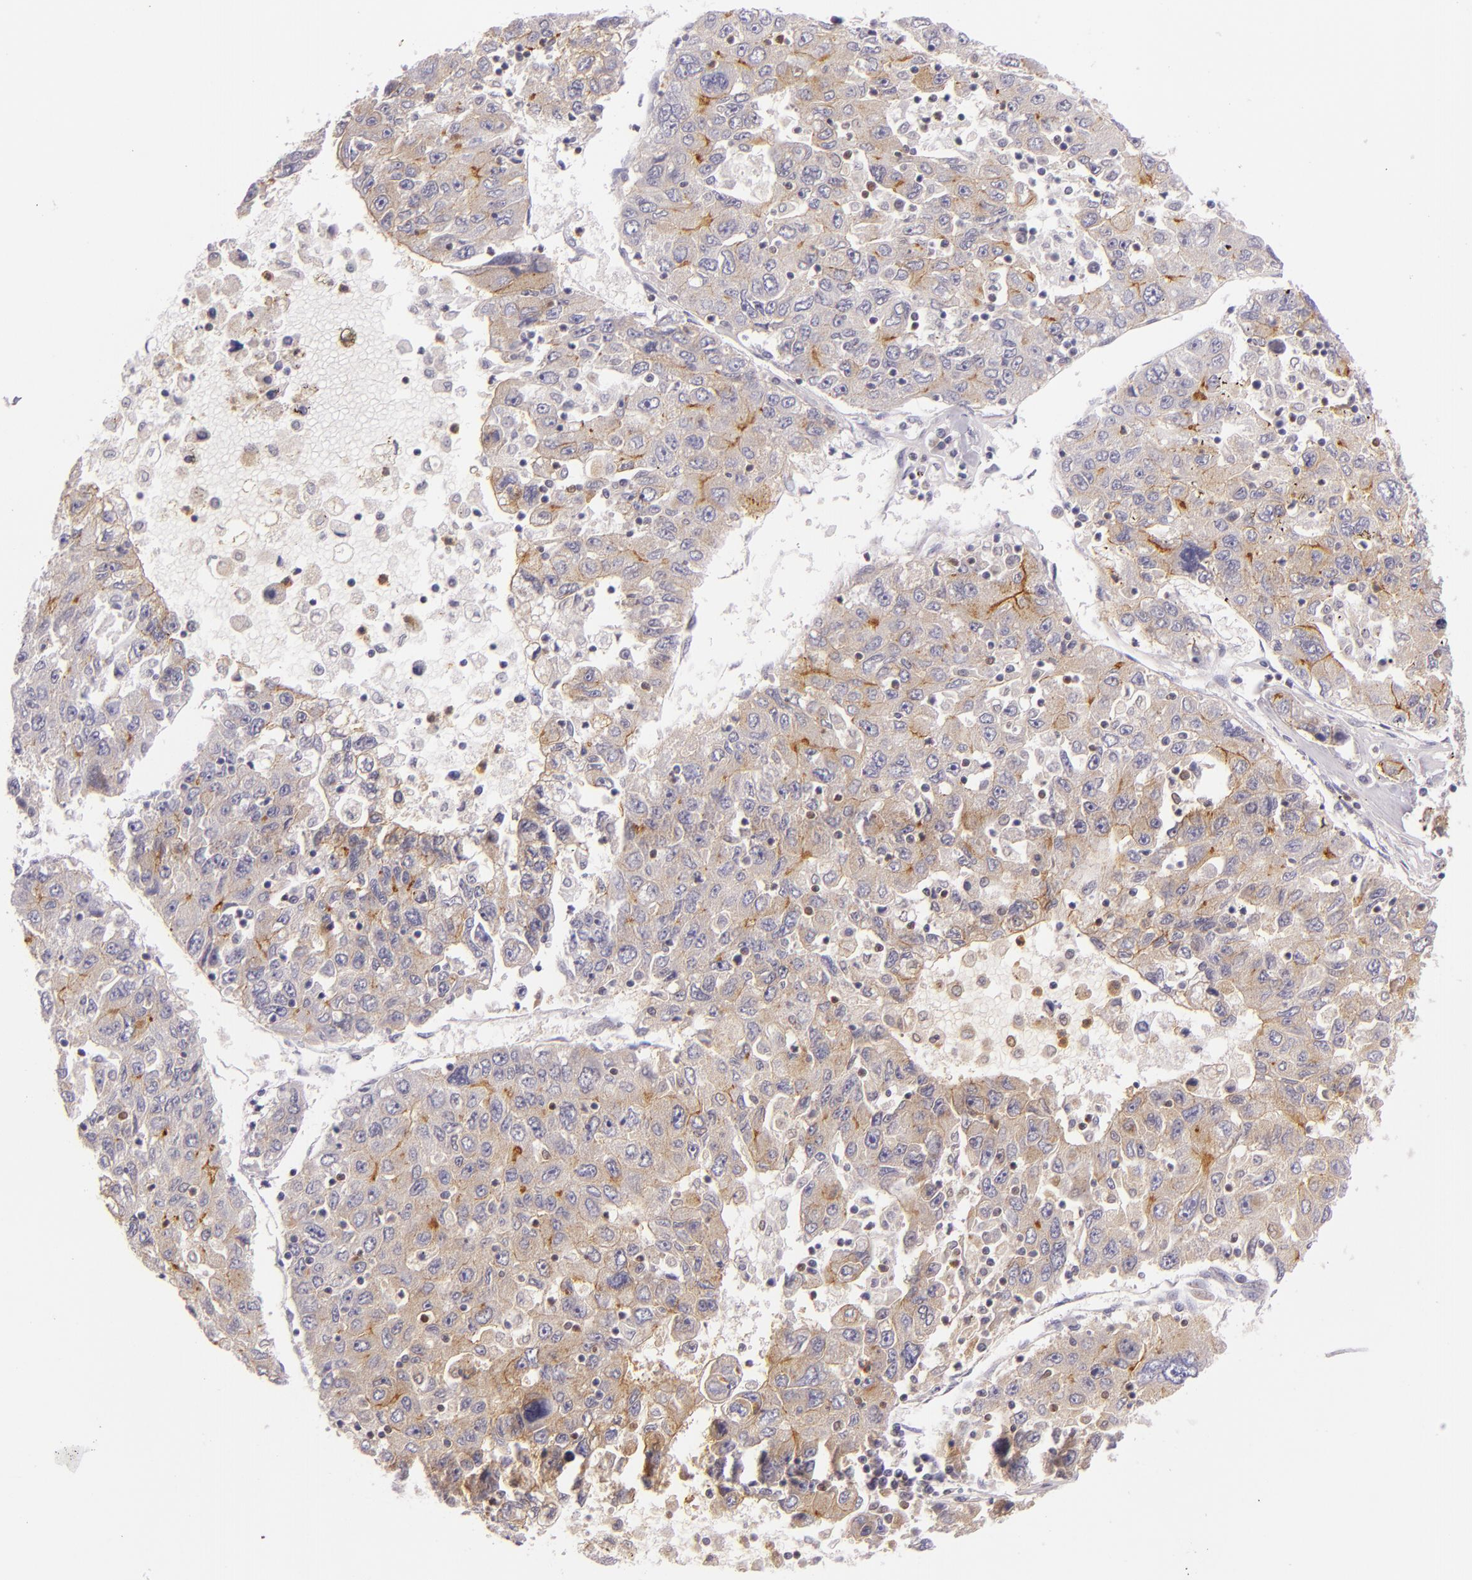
{"staining": {"intensity": "weak", "quantity": "<25%", "location": "cytoplasmic/membranous"}, "tissue": "liver cancer", "cell_type": "Tumor cells", "image_type": "cancer", "snomed": [{"axis": "morphology", "description": "Carcinoma, Hepatocellular, NOS"}, {"axis": "topography", "description": "Liver"}], "caption": "There is no significant positivity in tumor cells of liver hepatocellular carcinoma. (Brightfield microscopy of DAB (3,3'-diaminobenzidine) immunohistochemistry at high magnification).", "gene": "CEACAM1", "patient": {"sex": "male", "age": 49}}